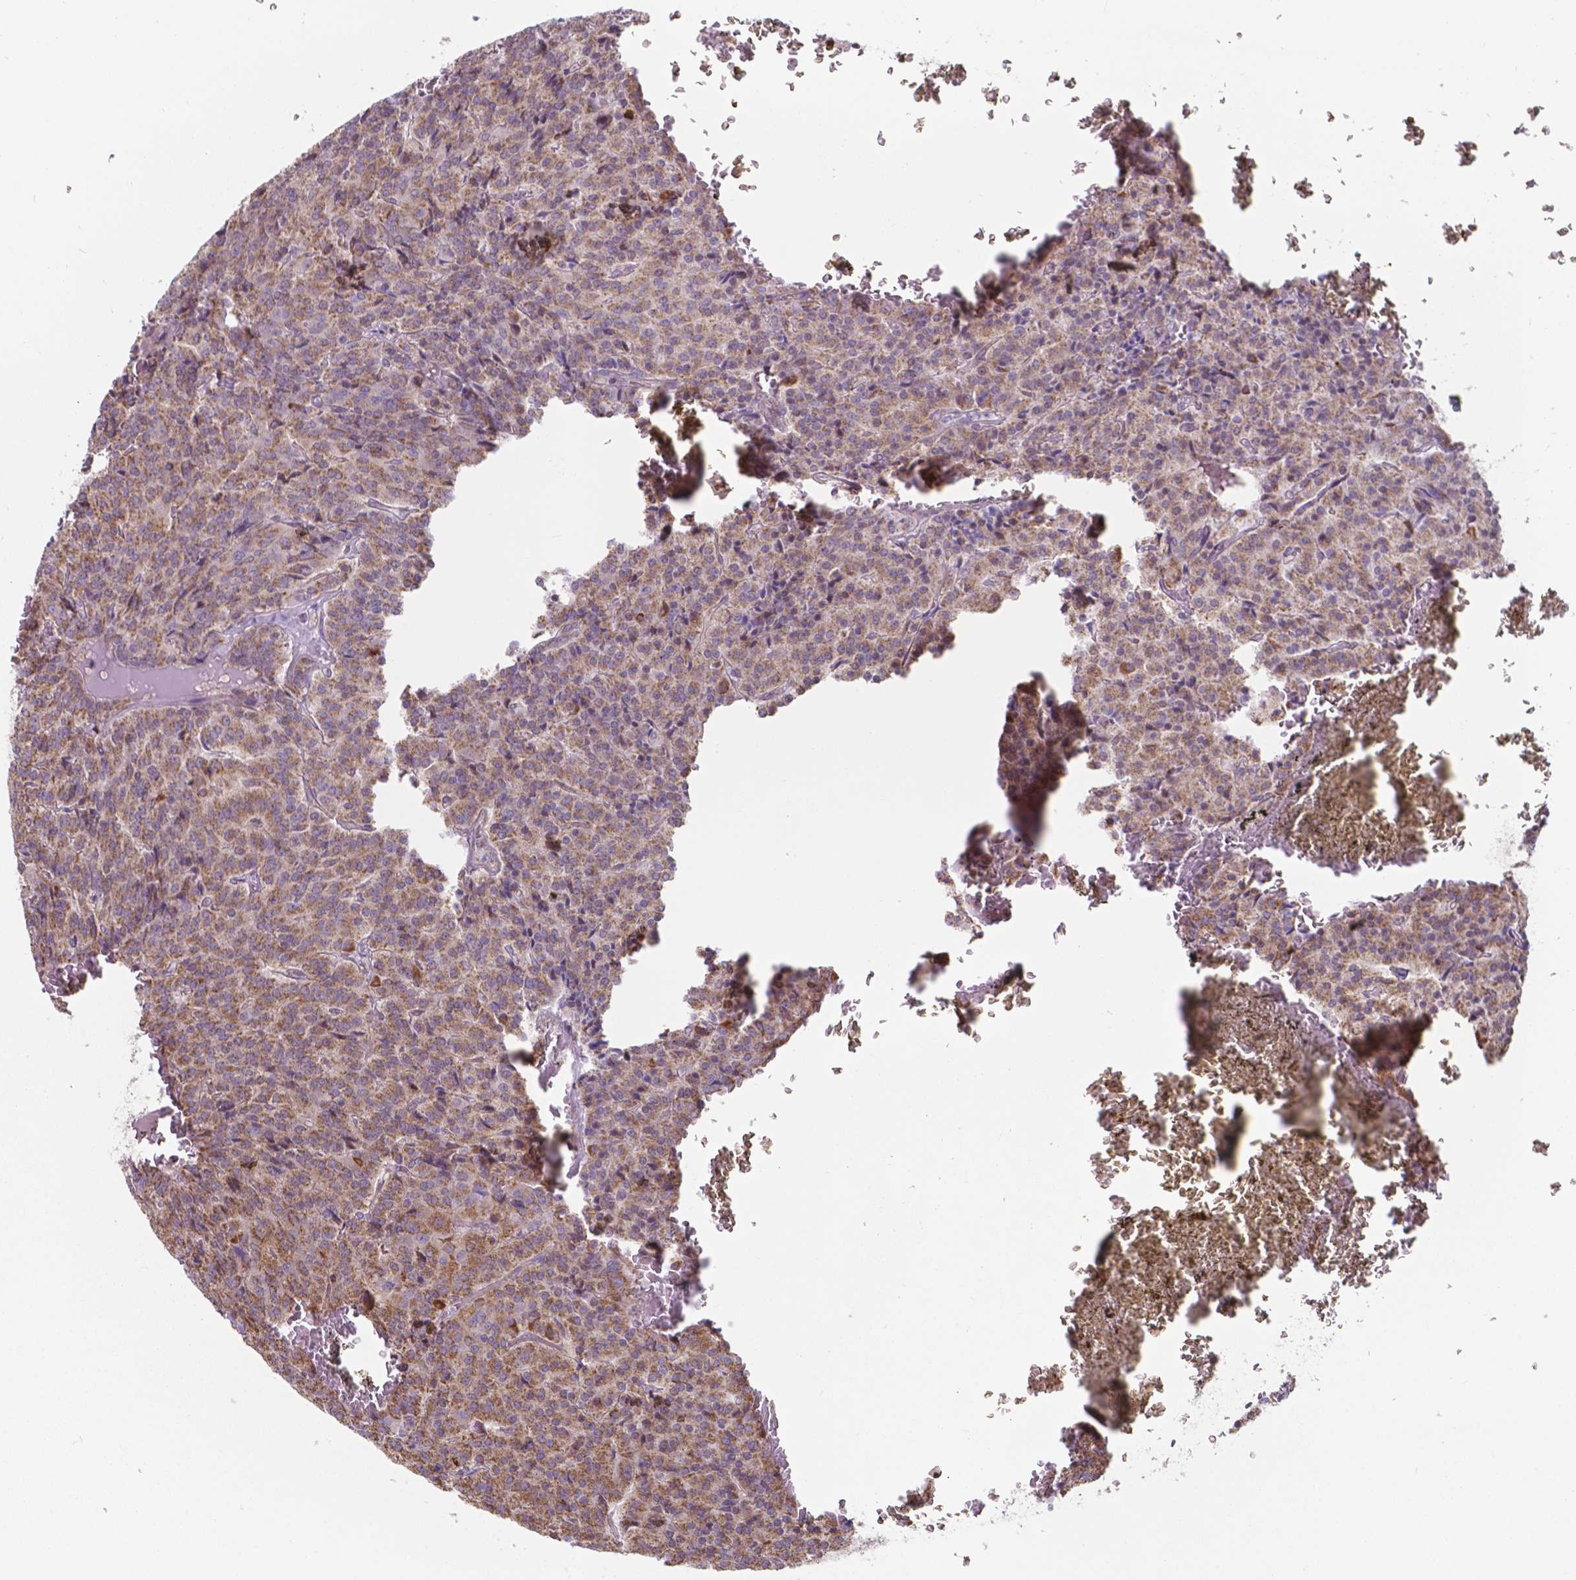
{"staining": {"intensity": "moderate", "quantity": ">75%", "location": "cytoplasmic/membranous"}, "tissue": "carcinoid", "cell_type": "Tumor cells", "image_type": "cancer", "snomed": [{"axis": "morphology", "description": "Carcinoid, malignant, NOS"}, {"axis": "topography", "description": "Lung"}], "caption": "Protein staining by IHC displays moderate cytoplasmic/membranous staining in approximately >75% of tumor cells in malignant carcinoid.", "gene": "FAM114A1", "patient": {"sex": "male", "age": 70}}